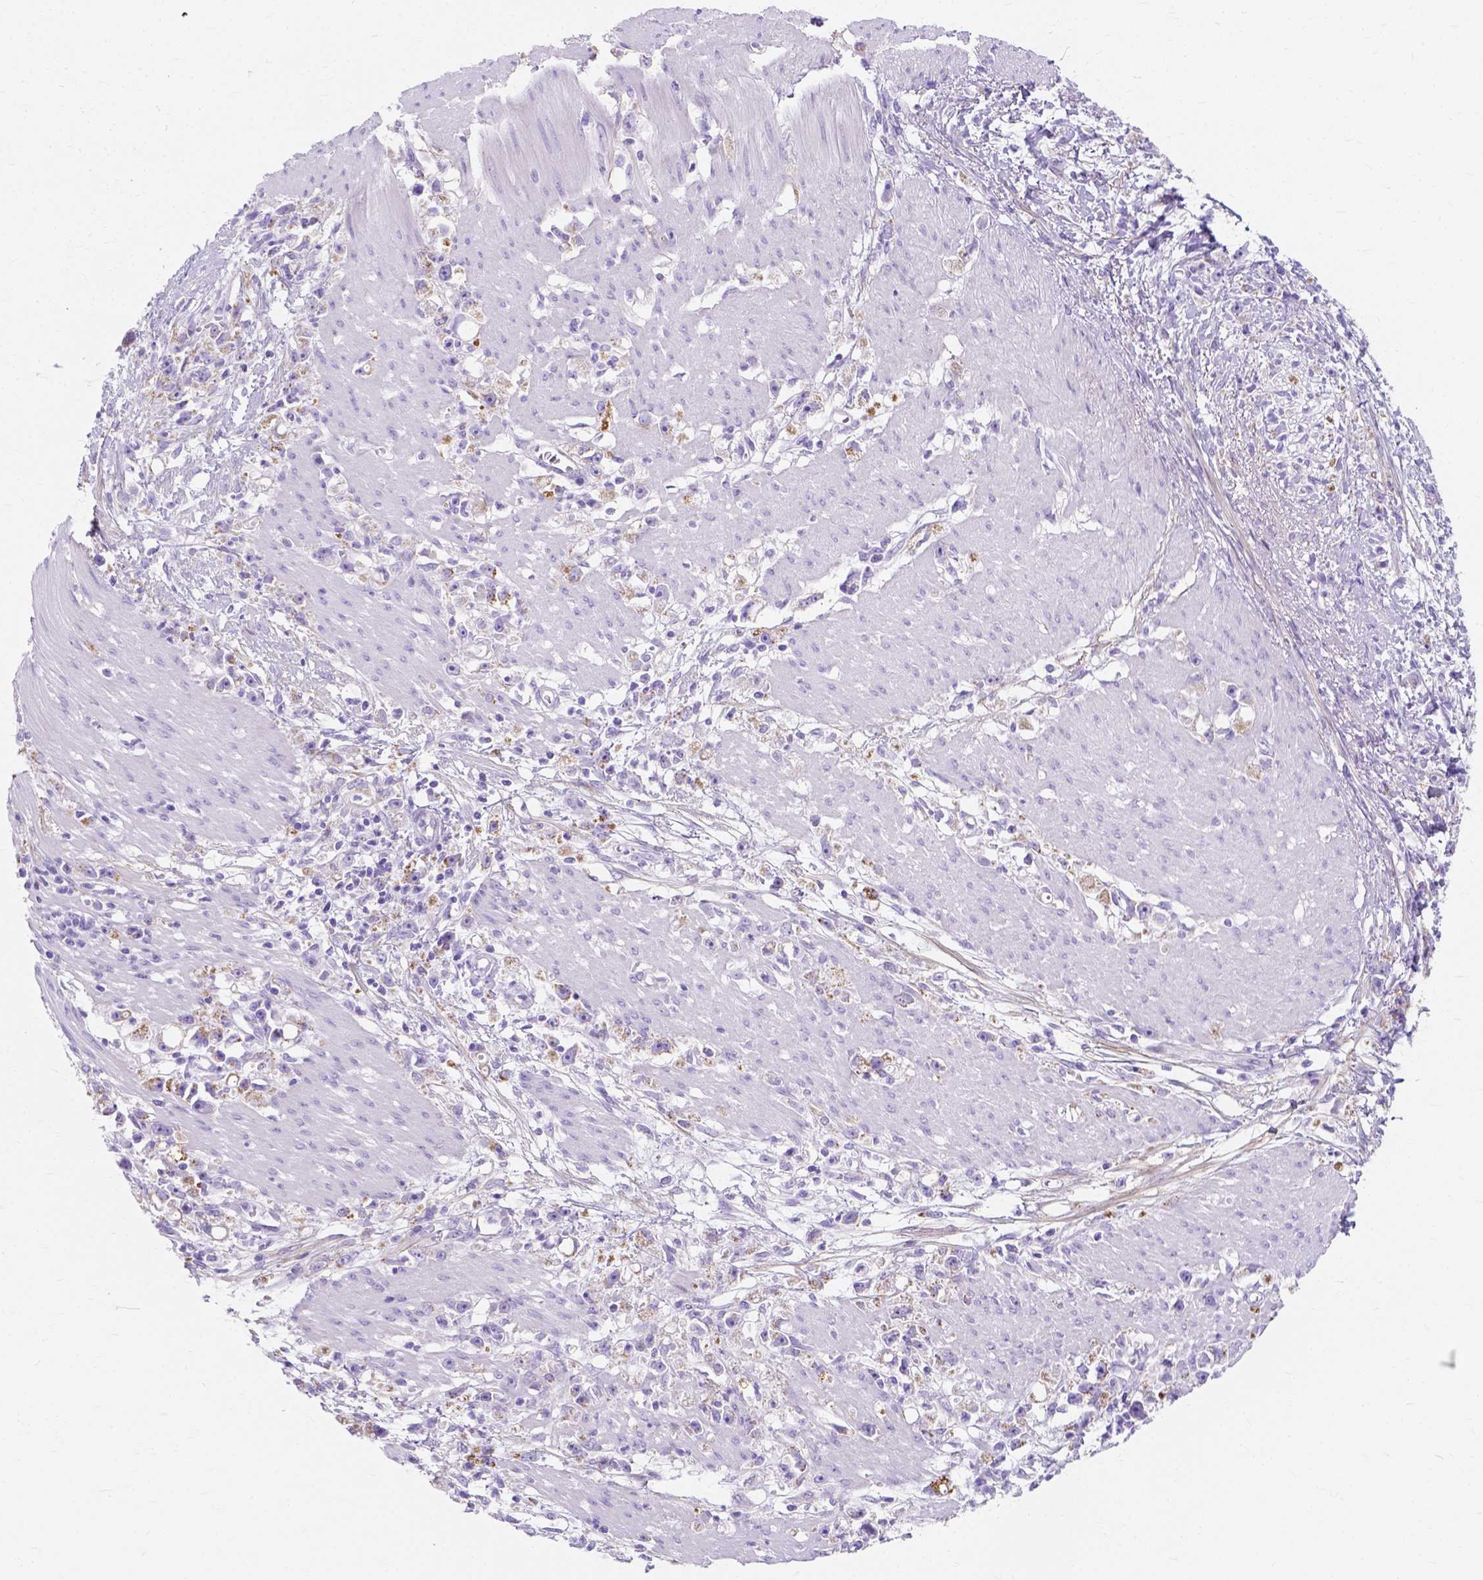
{"staining": {"intensity": "moderate", "quantity": "<25%", "location": "cytoplasmic/membranous"}, "tissue": "stomach cancer", "cell_type": "Tumor cells", "image_type": "cancer", "snomed": [{"axis": "morphology", "description": "Adenocarcinoma, NOS"}, {"axis": "topography", "description": "Stomach"}], "caption": "Stomach adenocarcinoma stained with DAB (3,3'-diaminobenzidine) immunohistochemistry (IHC) displays low levels of moderate cytoplasmic/membranous positivity in about <25% of tumor cells.", "gene": "MYH15", "patient": {"sex": "female", "age": 59}}